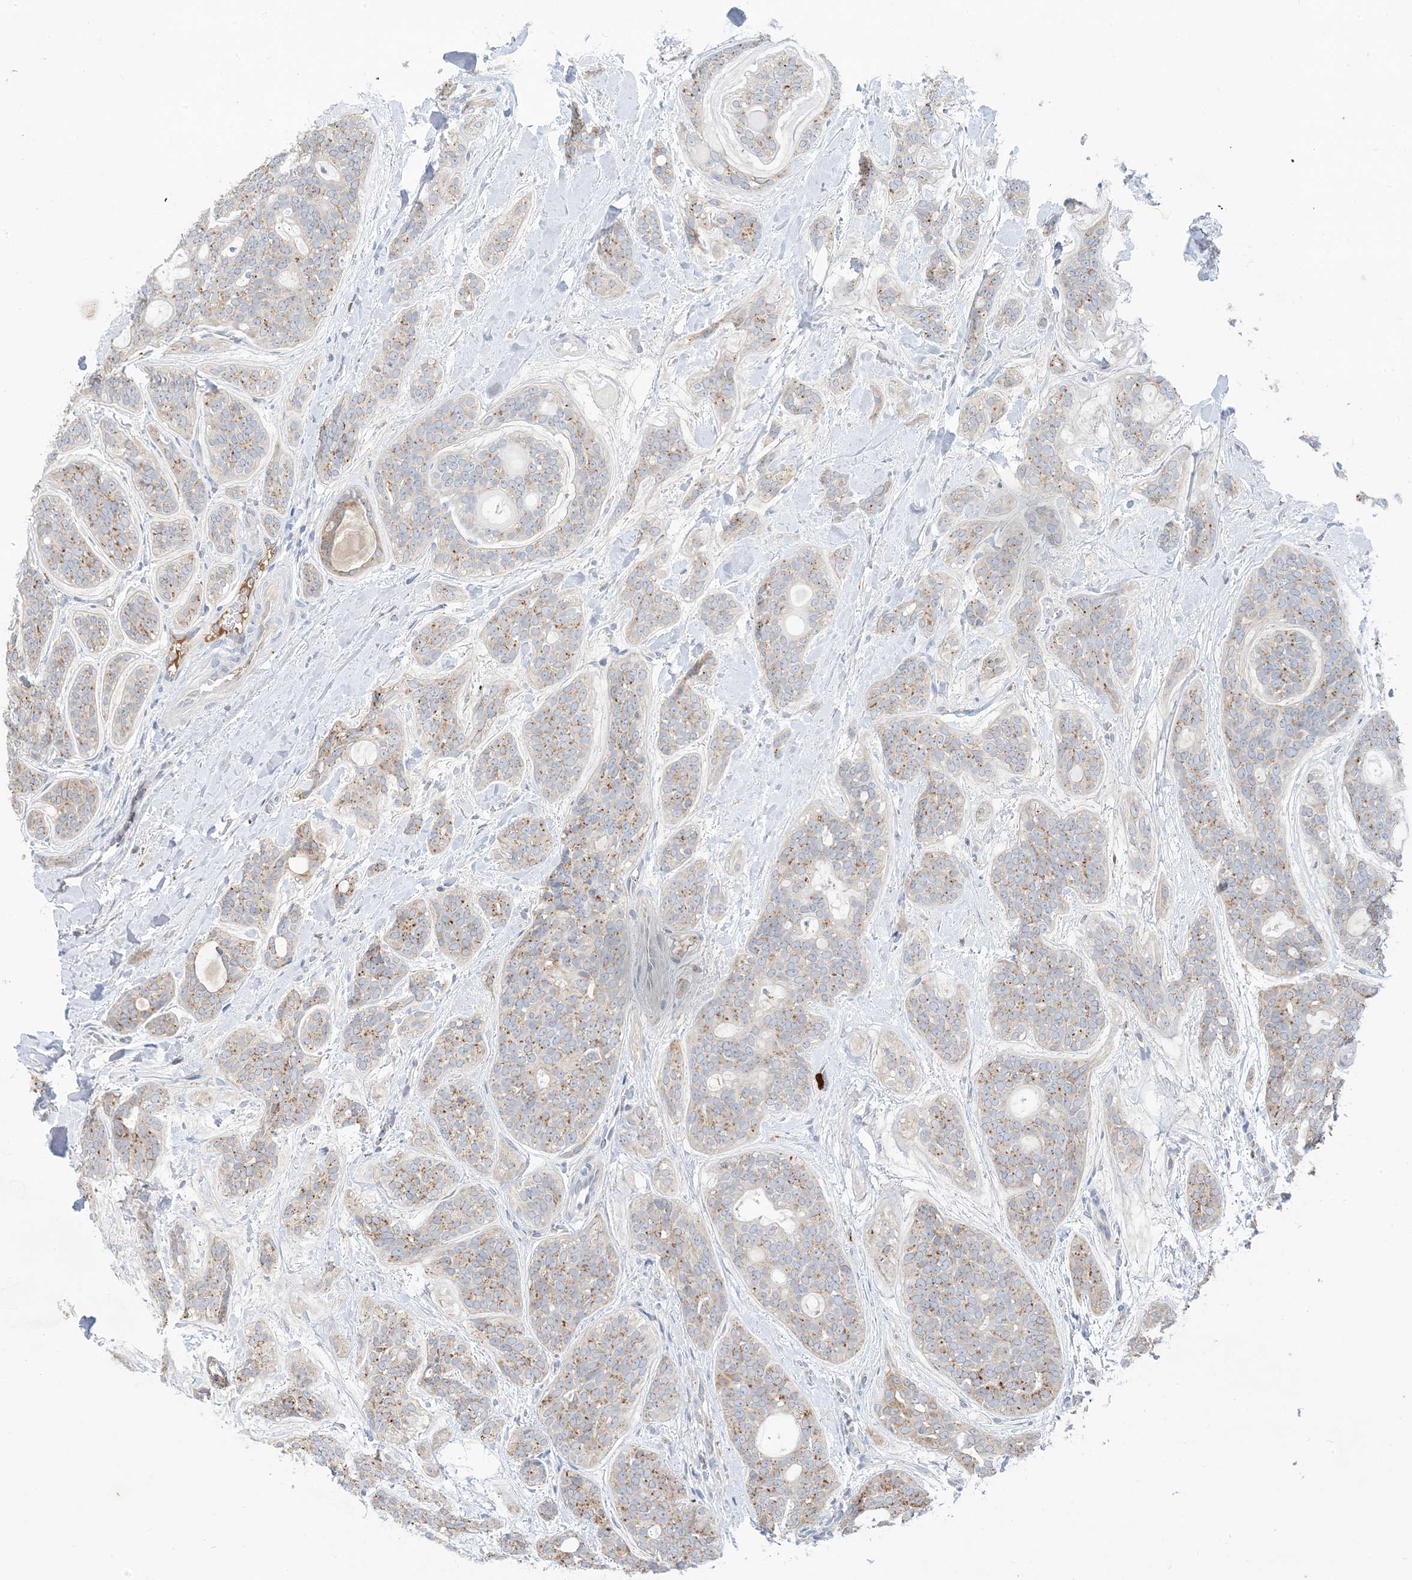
{"staining": {"intensity": "weak", "quantity": "25%-75%", "location": "cytoplasmic/membranous"}, "tissue": "head and neck cancer", "cell_type": "Tumor cells", "image_type": "cancer", "snomed": [{"axis": "morphology", "description": "Adenocarcinoma, NOS"}, {"axis": "topography", "description": "Head-Neck"}], "caption": "Head and neck cancer (adenocarcinoma) stained with a brown dye displays weak cytoplasmic/membranous positive expression in approximately 25%-75% of tumor cells.", "gene": "DPP9", "patient": {"sex": "male", "age": 66}}